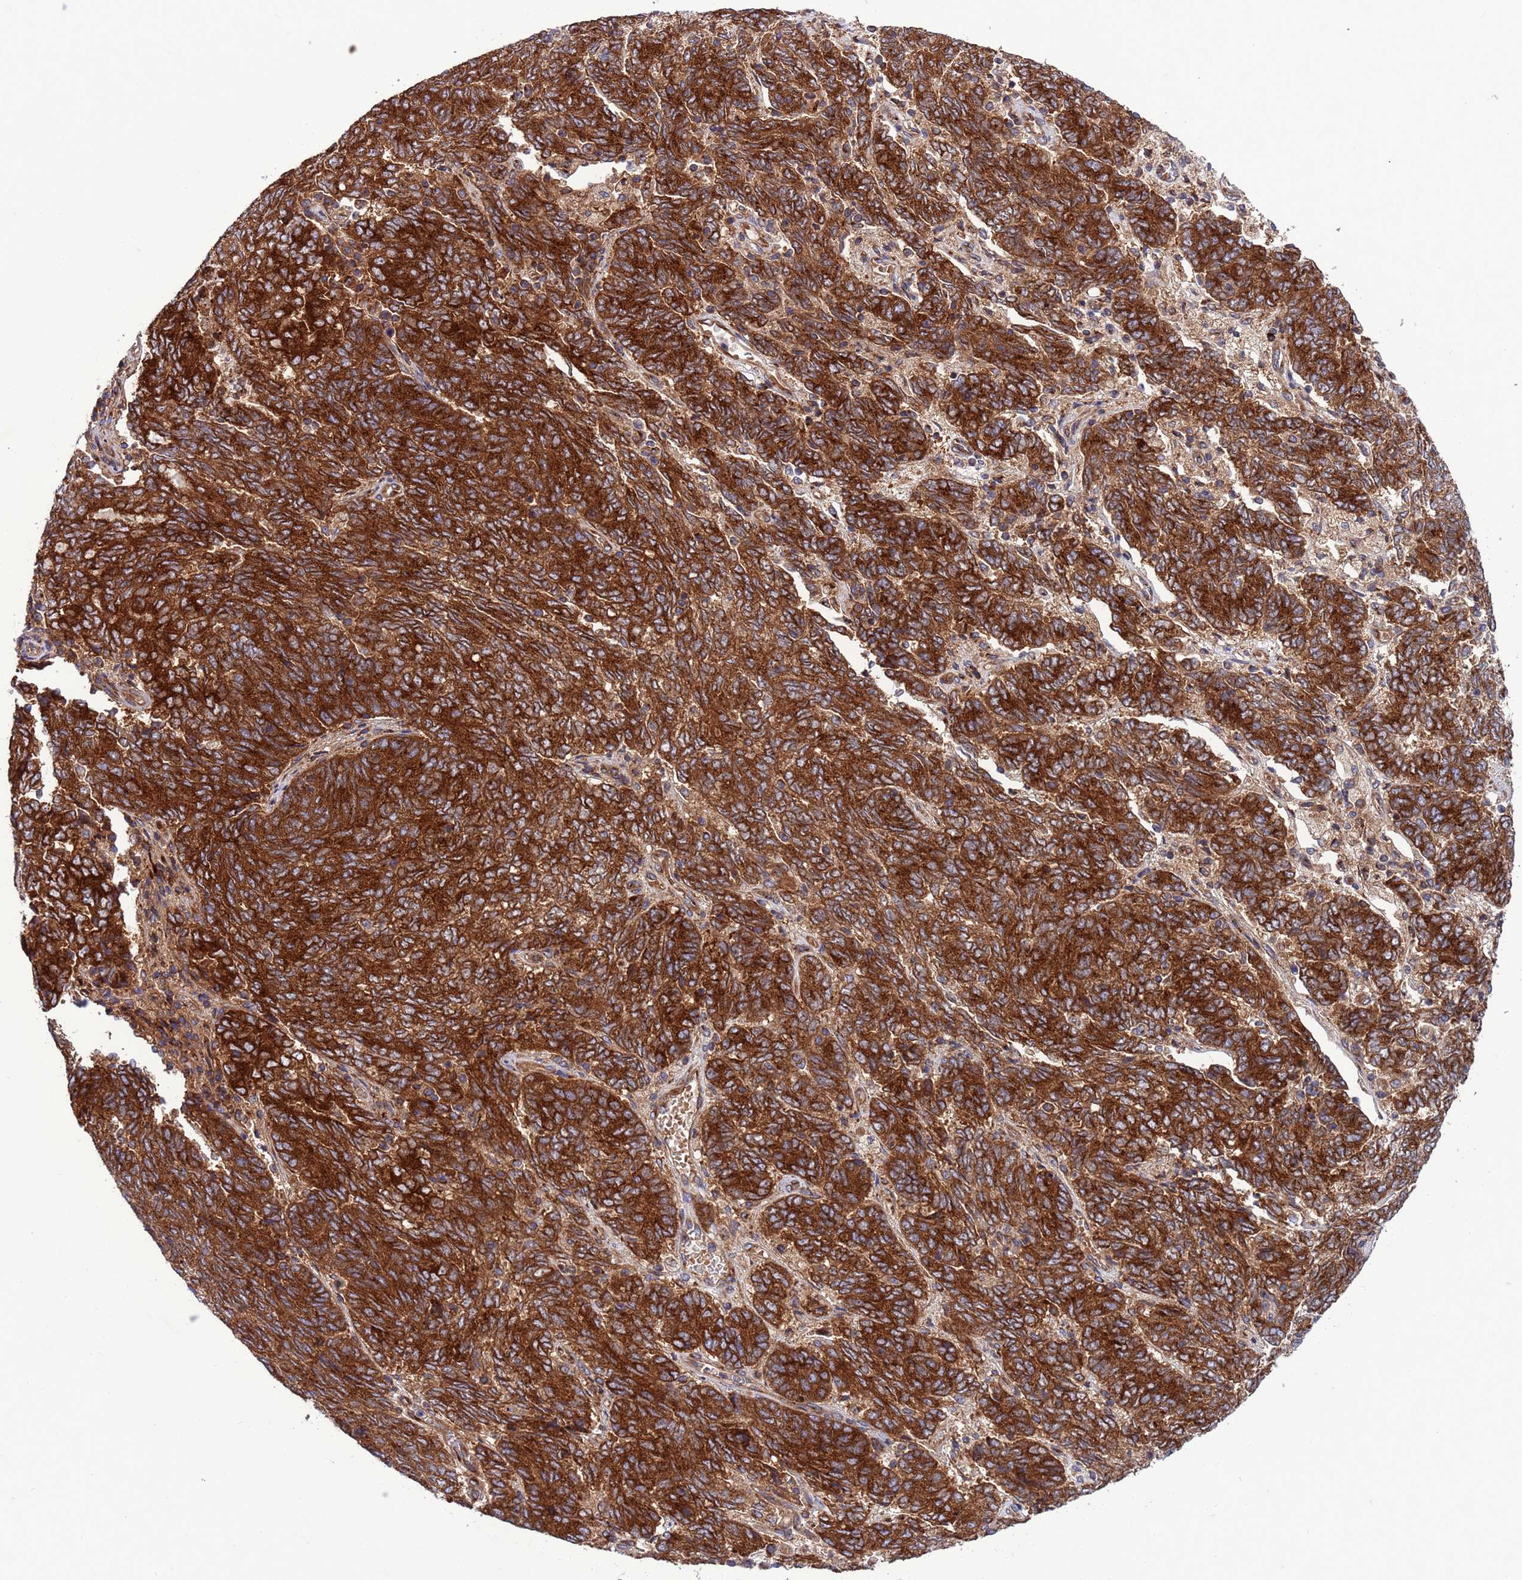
{"staining": {"intensity": "strong", "quantity": ">75%", "location": "cytoplasmic/membranous"}, "tissue": "endometrial cancer", "cell_type": "Tumor cells", "image_type": "cancer", "snomed": [{"axis": "morphology", "description": "Adenocarcinoma, NOS"}, {"axis": "topography", "description": "Endometrium"}], "caption": "Immunohistochemistry micrograph of human adenocarcinoma (endometrial) stained for a protein (brown), which displays high levels of strong cytoplasmic/membranous staining in about >75% of tumor cells.", "gene": "ZC3HAV1", "patient": {"sex": "female", "age": 80}}